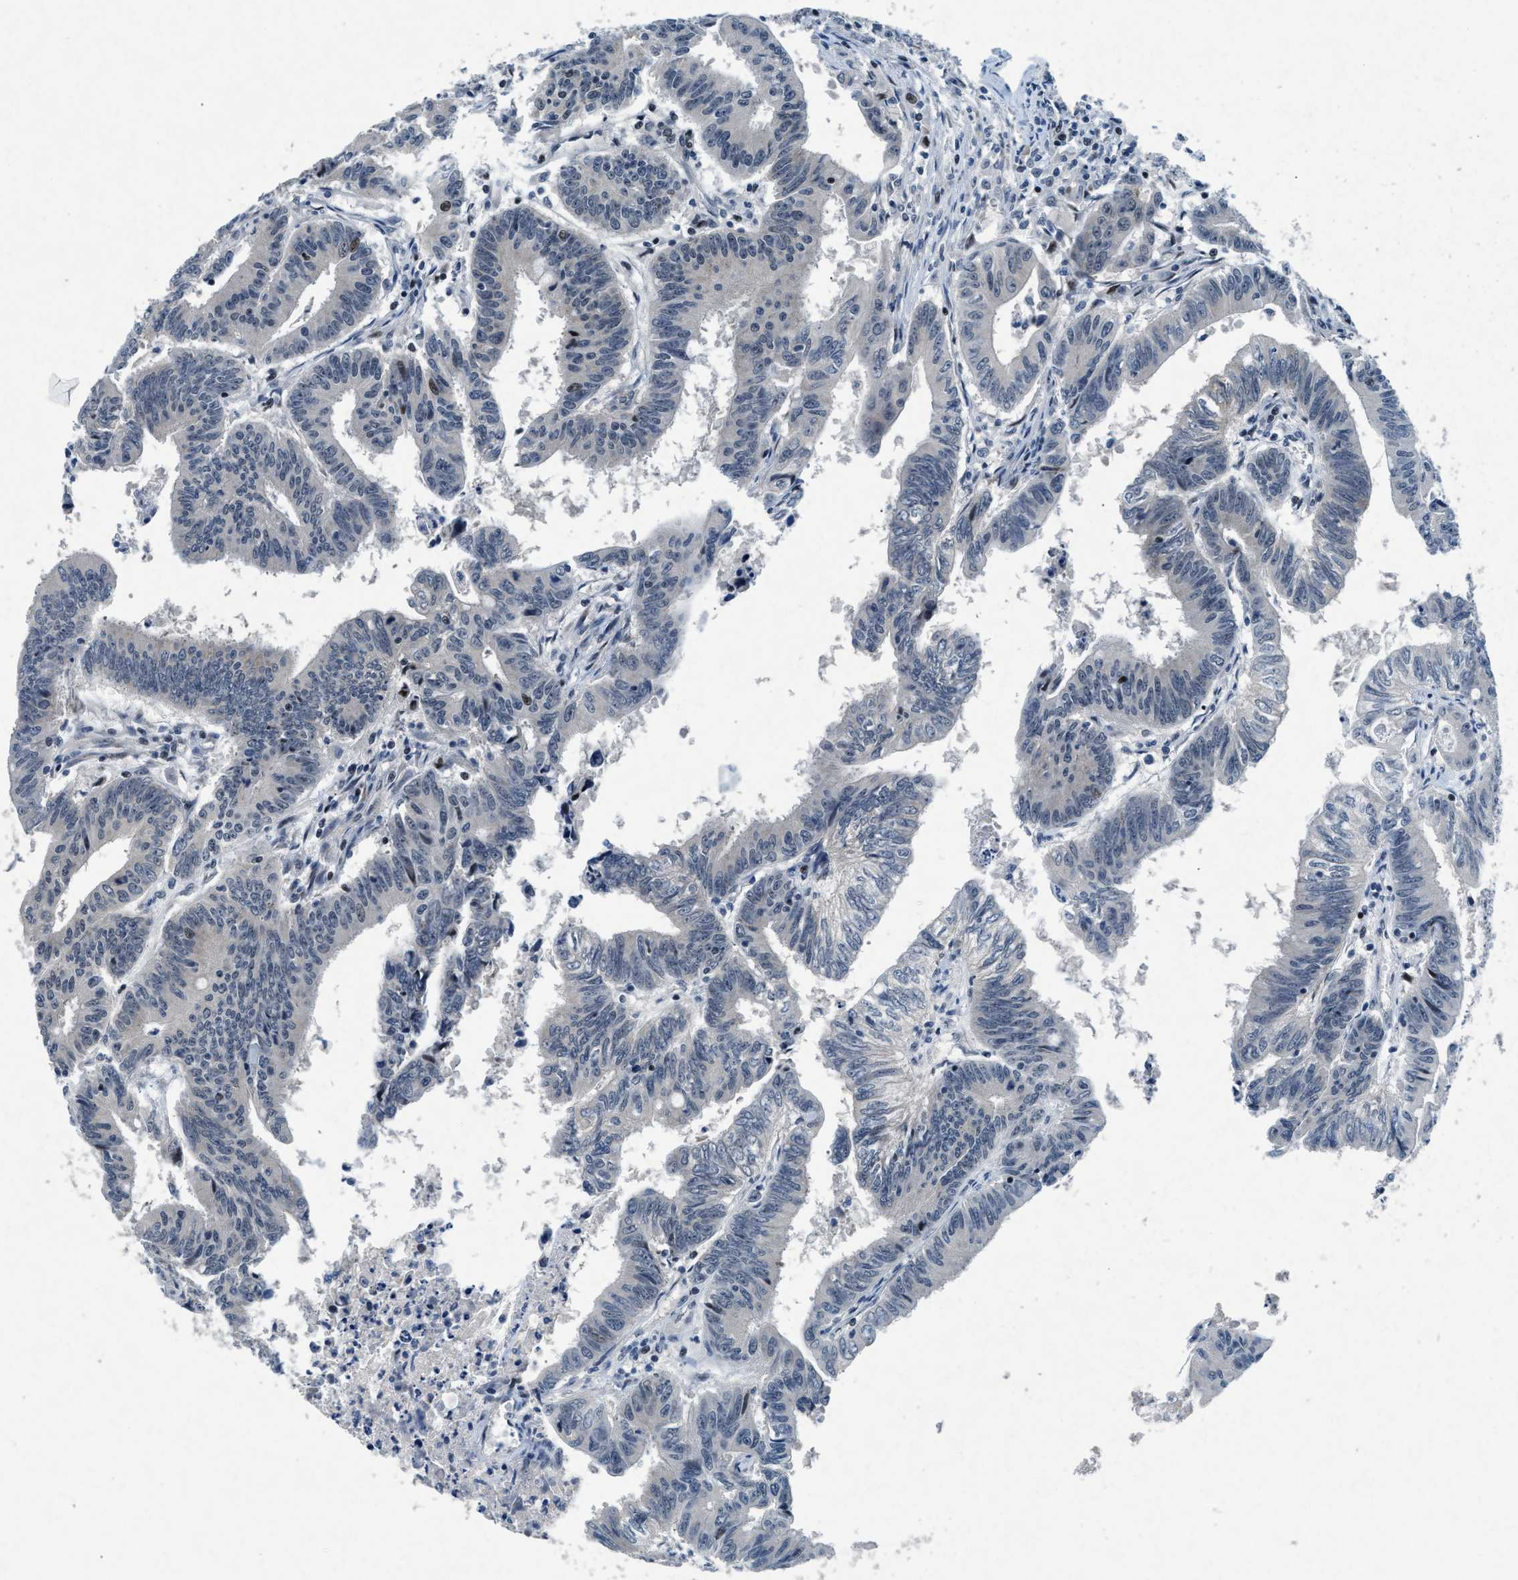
{"staining": {"intensity": "moderate", "quantity": "<25%", "location": "cytoplasmic/membranous"}, "tissue": "colorectal cancer", "cell_type": "Tumor cells", "image_type": "cancer", "snomed": [{"axis": "morphology", "description": "Adenocarcinoma, NOS"}, {"axis": "topography", "description": "Colon"}], "caption": "Adenocarcinoma (colorectal) tissue shows moderate cytoplasmic/membranous expression in approximately <25% of tumor cells Using DAB (3,3'-diaminobenzidine) (brown) and hematoxylin (blue) stains, captured at high magnification using brightfield microscopy.", "gene": "PHLDA1", "patient": {"sex": "male", "age": 45}}